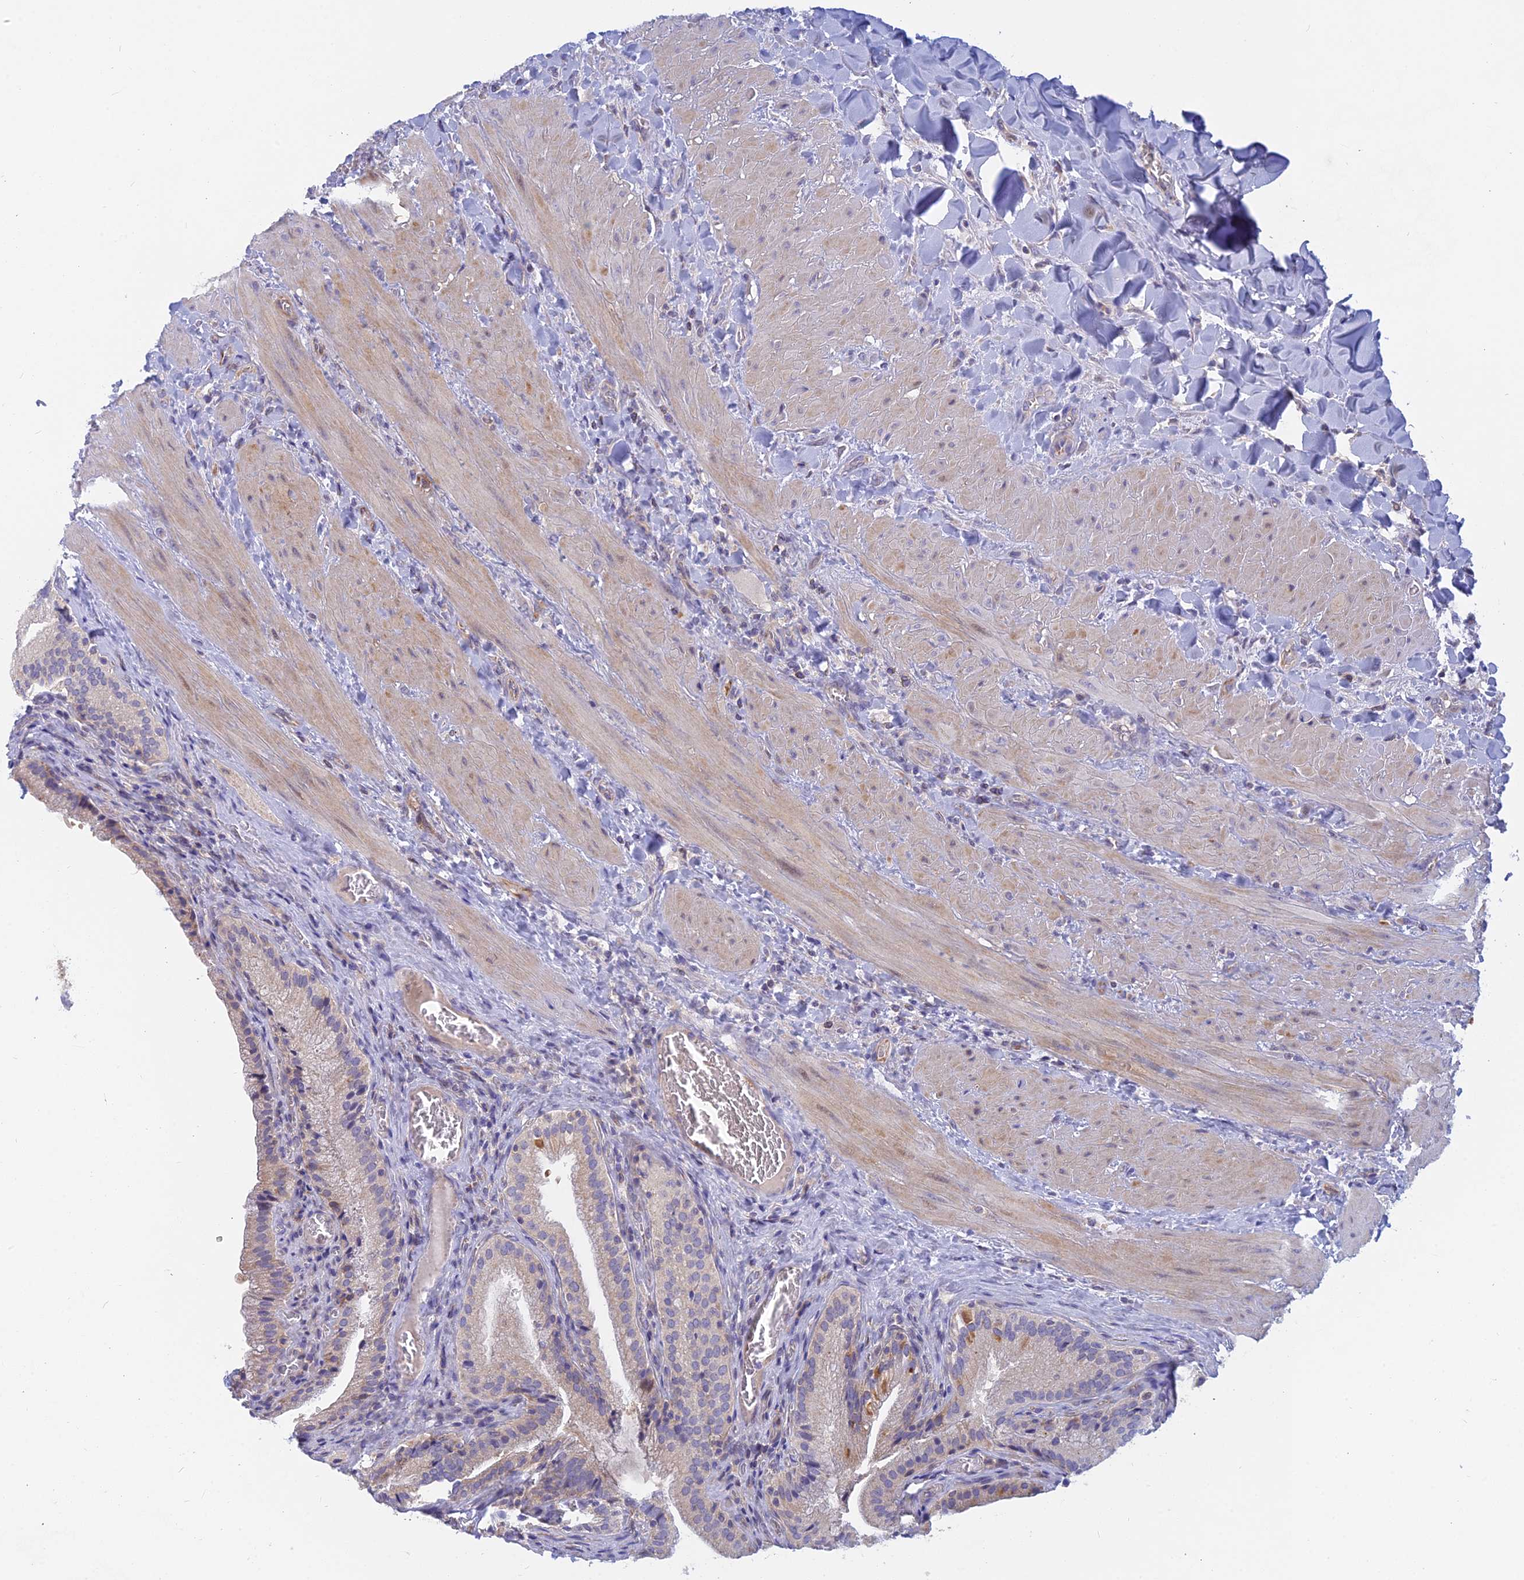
{"staining": {"intensity": "moderate", "quantity": "25%-75%", "location": "cytoplasmic/membranous"}, "tissue": "gallbladder", "cell_type": "Glandular cells", "image_type": "normal", "snomed": [{"axis": "morphology", "description": "Normal tissue, NOS"}, {"axis": "topography", "description": "Gallbladder"}], "caption": "Glandular cells exhibit medium levels of moderate cytoplasmic/membranous staining in about 25%-75% of cells in unremarkable human gallbladder. The staining was performed using DAB to visualize the protein expression in brown, while the nuclei were stained in blue with hematoxylin (Magnification: 20x).", "gene": "CACNA1B", "patient": {"sex": "male", "age": 24}}